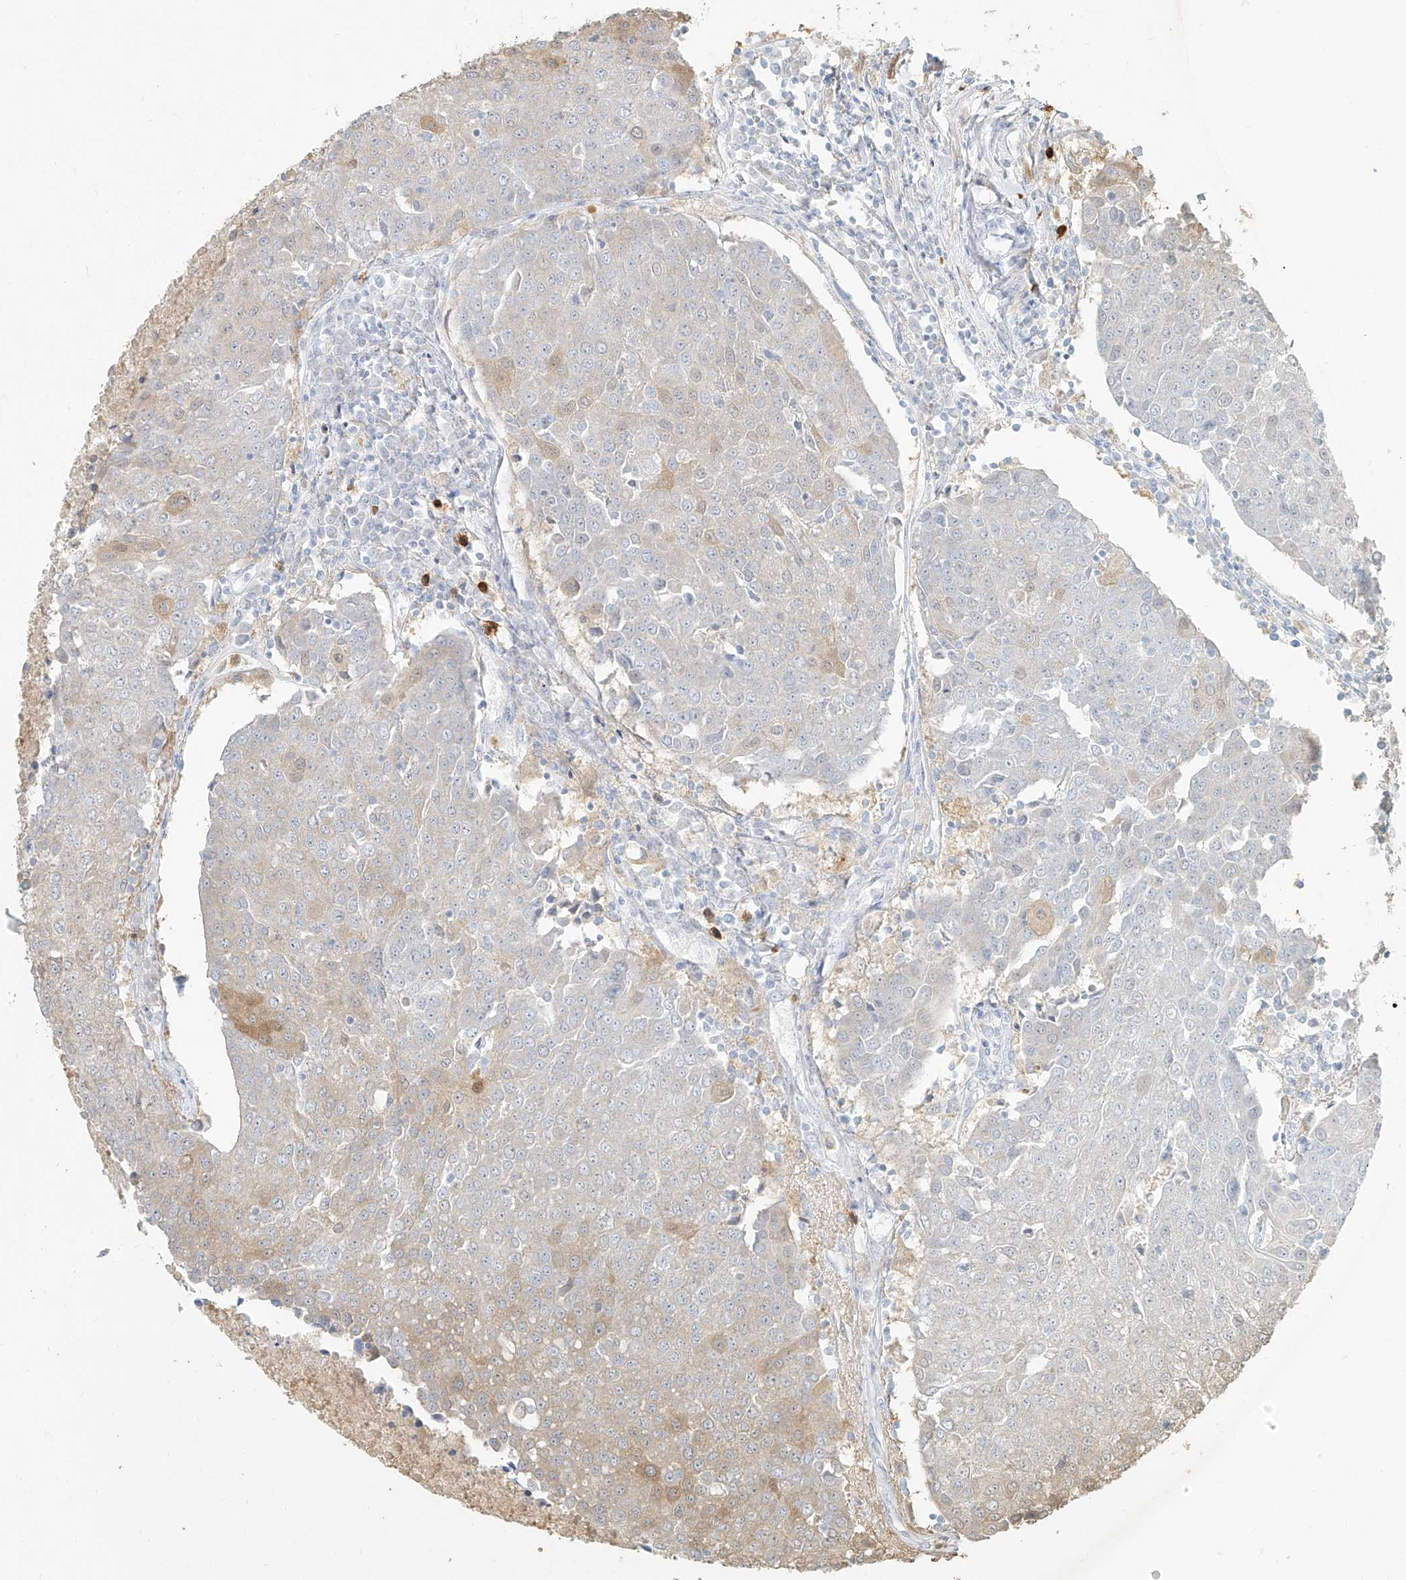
{"staining": {"intensity": "weak", "quantity": "<25%", "location": "cytoplasmic/membranous"}, "tissue": "urothelial cancer", "cell_type": "Tumor cells", "image_type": "cancer", "snomed": [{"axis": "morphology", "description": "Urothelial carcinoma, High grade"}, {"axis": "topography", "description": "Urinary bladder"}], "caption": "DAB (3,3'-diaminobenzidine) immunohistochemical staining of urothelial cancer demonstrates no significant staining in tumor cells. The staining was performed using DAB (3,3'-diaminobenzidine) to visualize the protein expression in brown, while the nuclei were stained in blue with hematoxylin (Magnification: 20x).", "gene": "PGD", "patient": {"sex": "female", "age": 85}}